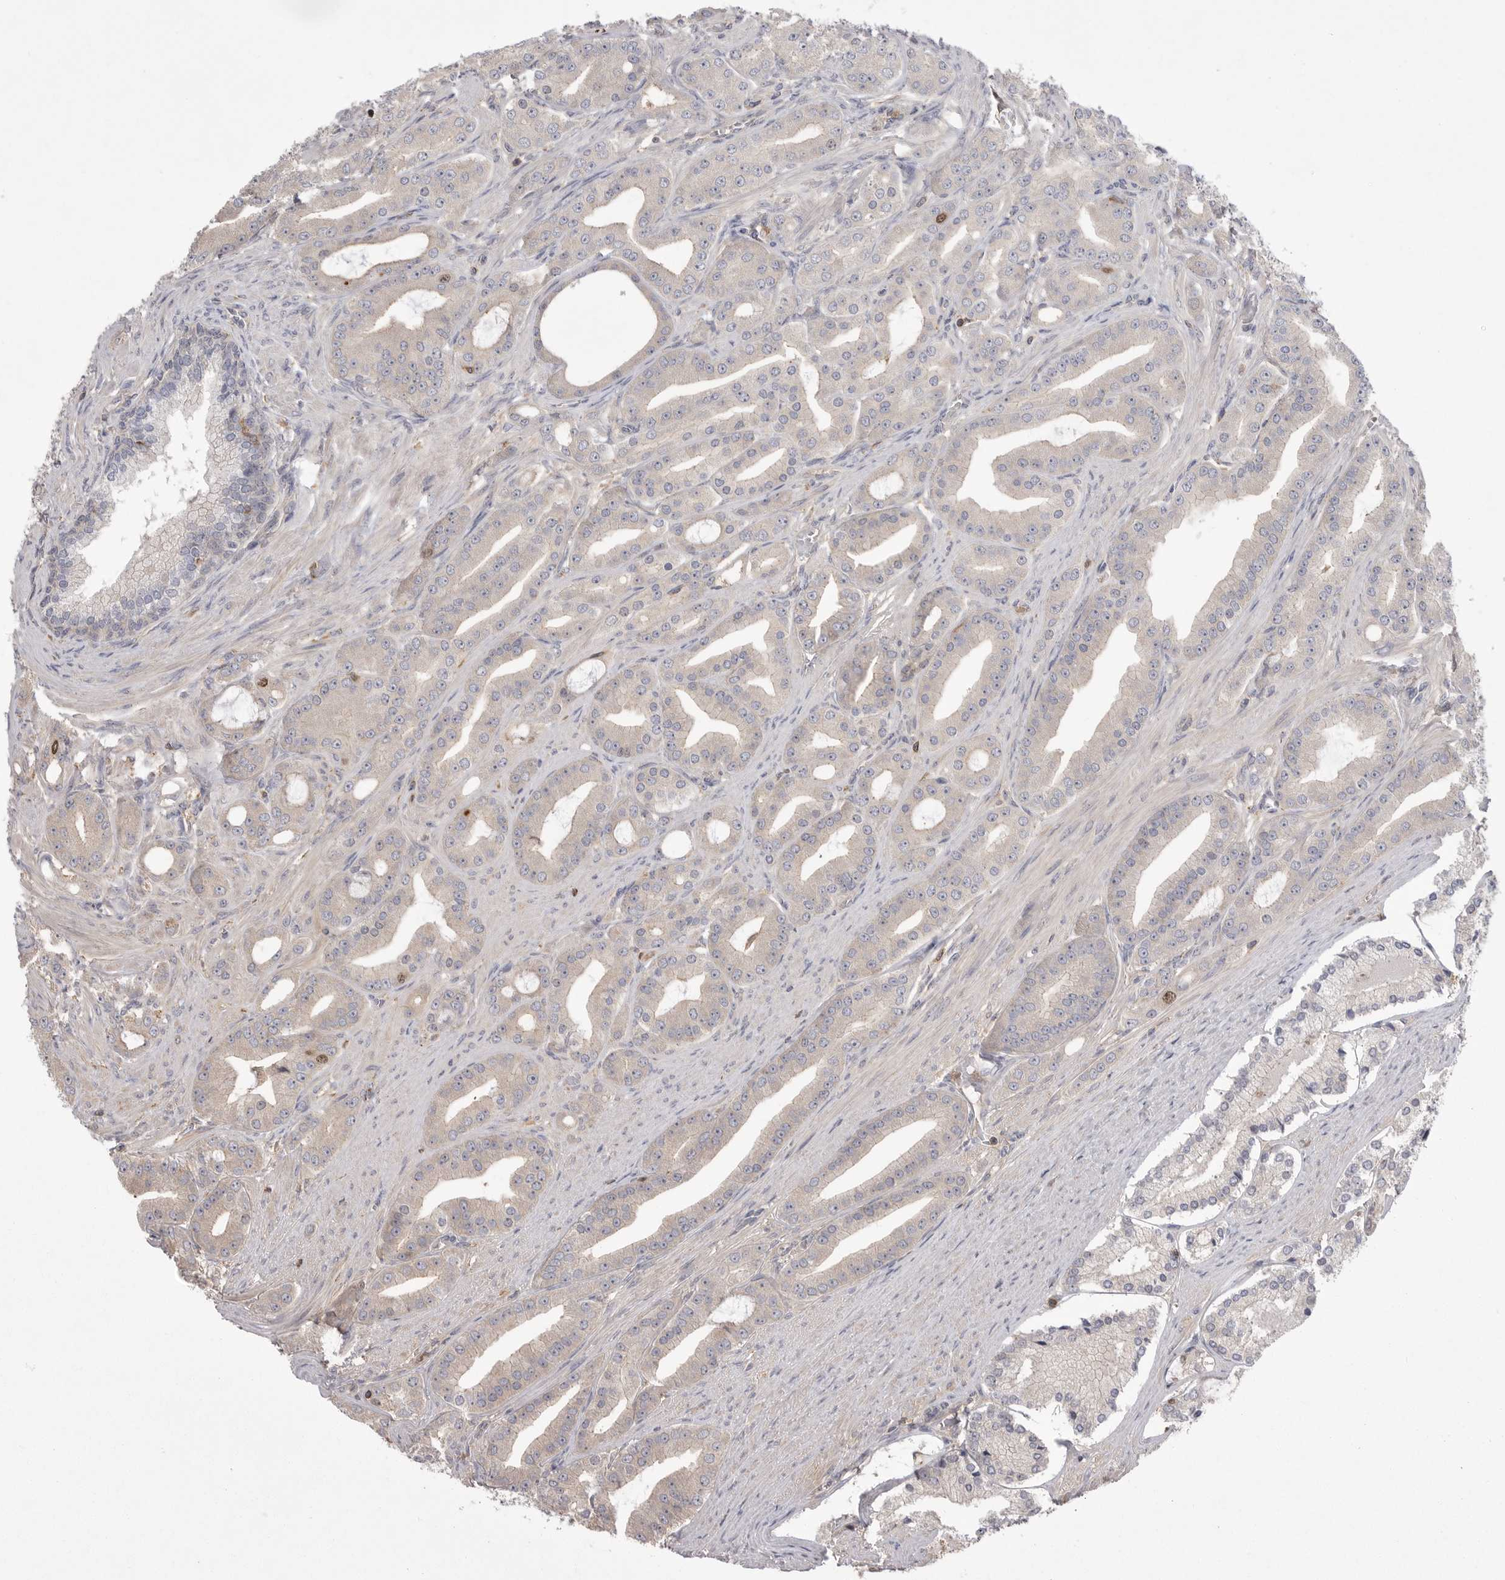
{"staining": {"intensity": "moderate", "quantity": "<25%", "location": "nuclear"}, "tissue": "prostate cancer", "cell_type": "Tumor cells", "image_type": "cancer", "snomed": [{"axis": "morphology", "description": "Adenocarcinoma, High grade"}, {"axis": "topography", "description": "Prostate"}], "caption": "A histopathology image of human prostate cancer stained for a protein demonstrates moderate nuclear brown staining in tumor cells.", "gene": "TOP2A", "patient": {"sex": "male", "age": 60}}